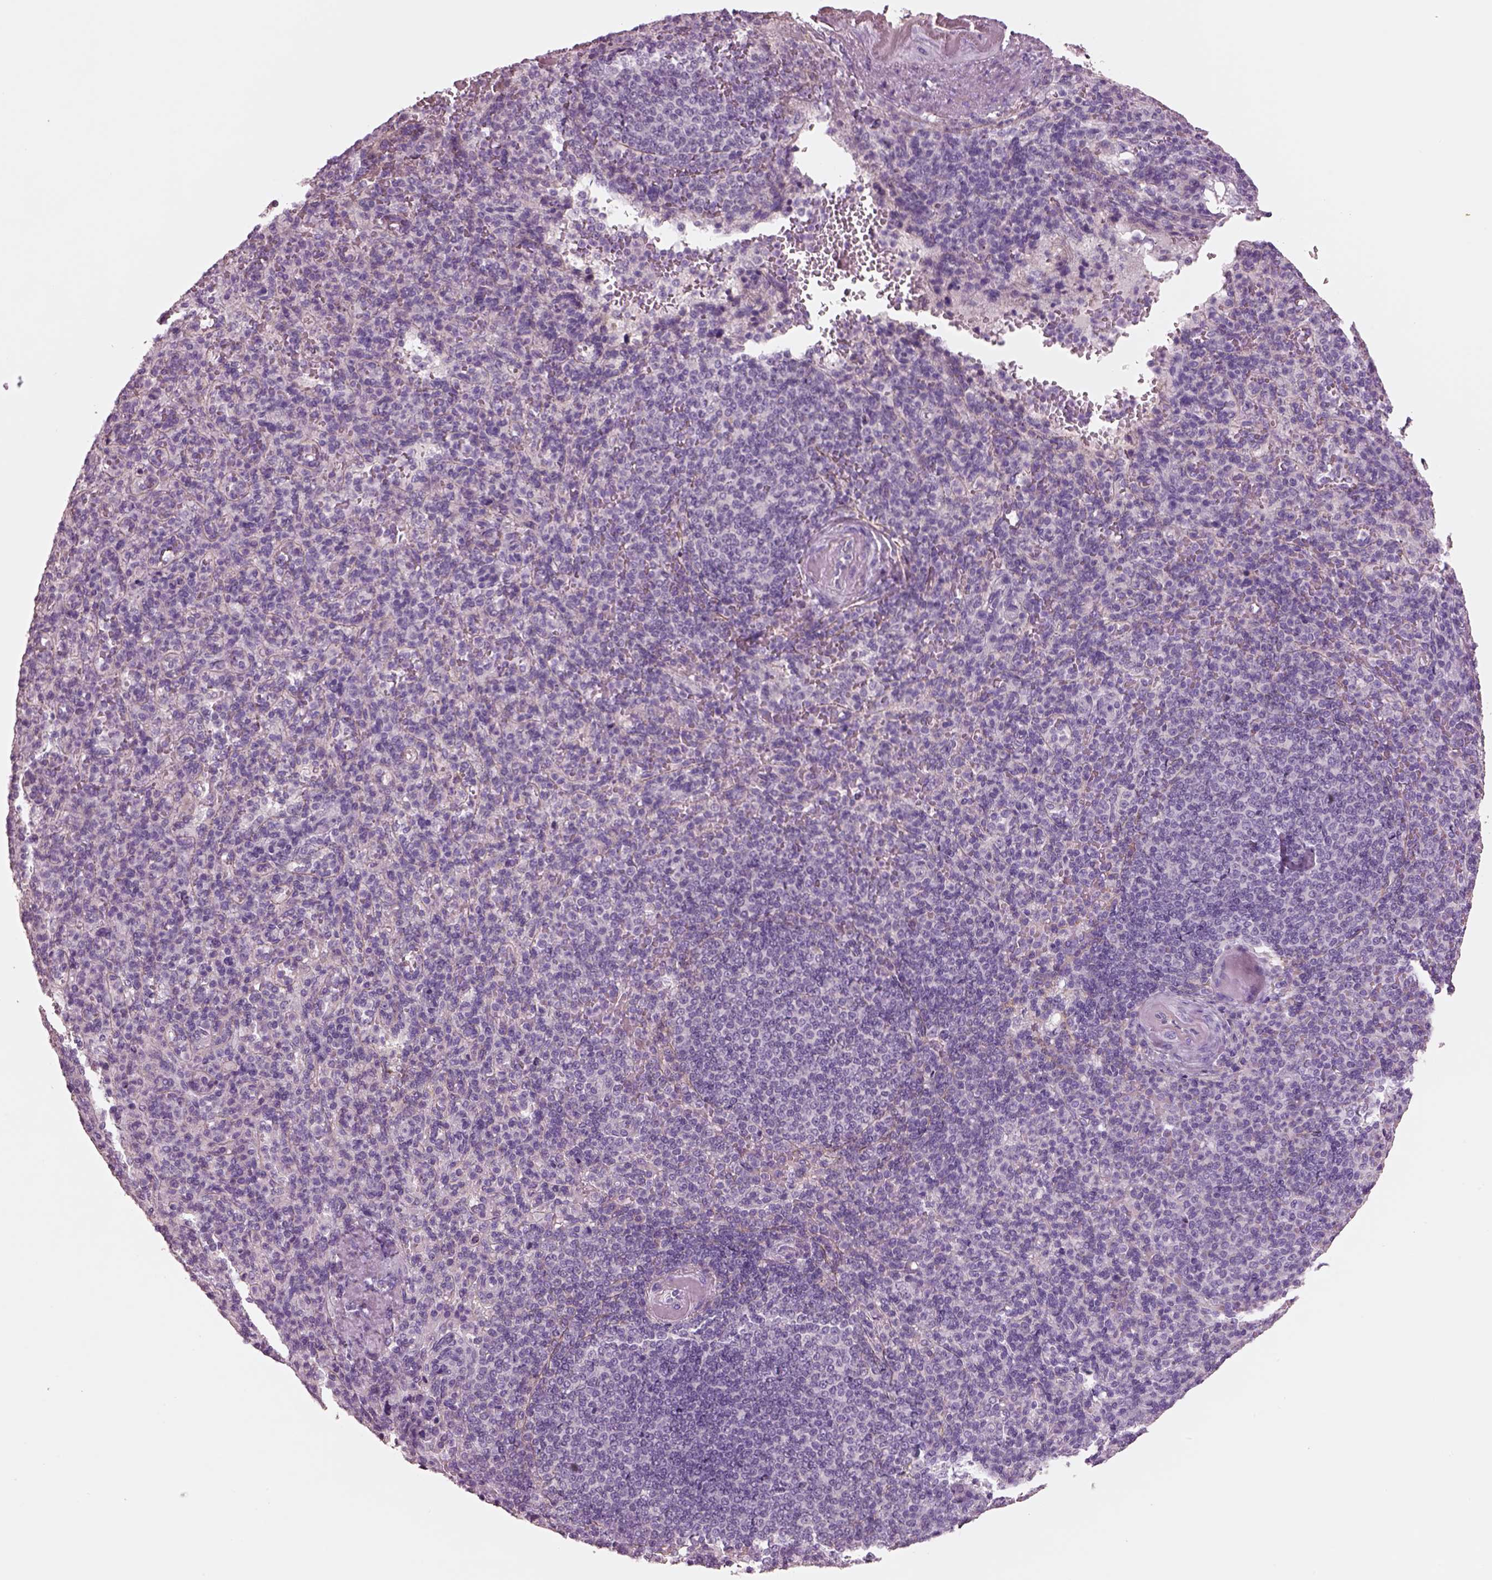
{"staining": {"intensity": "negative", "quantity": "none", "location": "none"}, "tissue": "spleen", "cell_type": "Cells in red pulp", "image_type": "normal", "snomed": [{"axis": "morphology", "description": "Normal tissue, NOS"}, {"axis": "topography", "description": "Spleen"}], "caption": "The photomicrograph exhibits no significant expression in cells in red pulp of spleen. The staining is performed using DAB brown chromogen with nuclei counter-stained in using hematoxylin.", "gene": "IGLL1", "patient": {"sex": "female", "age": 74}}